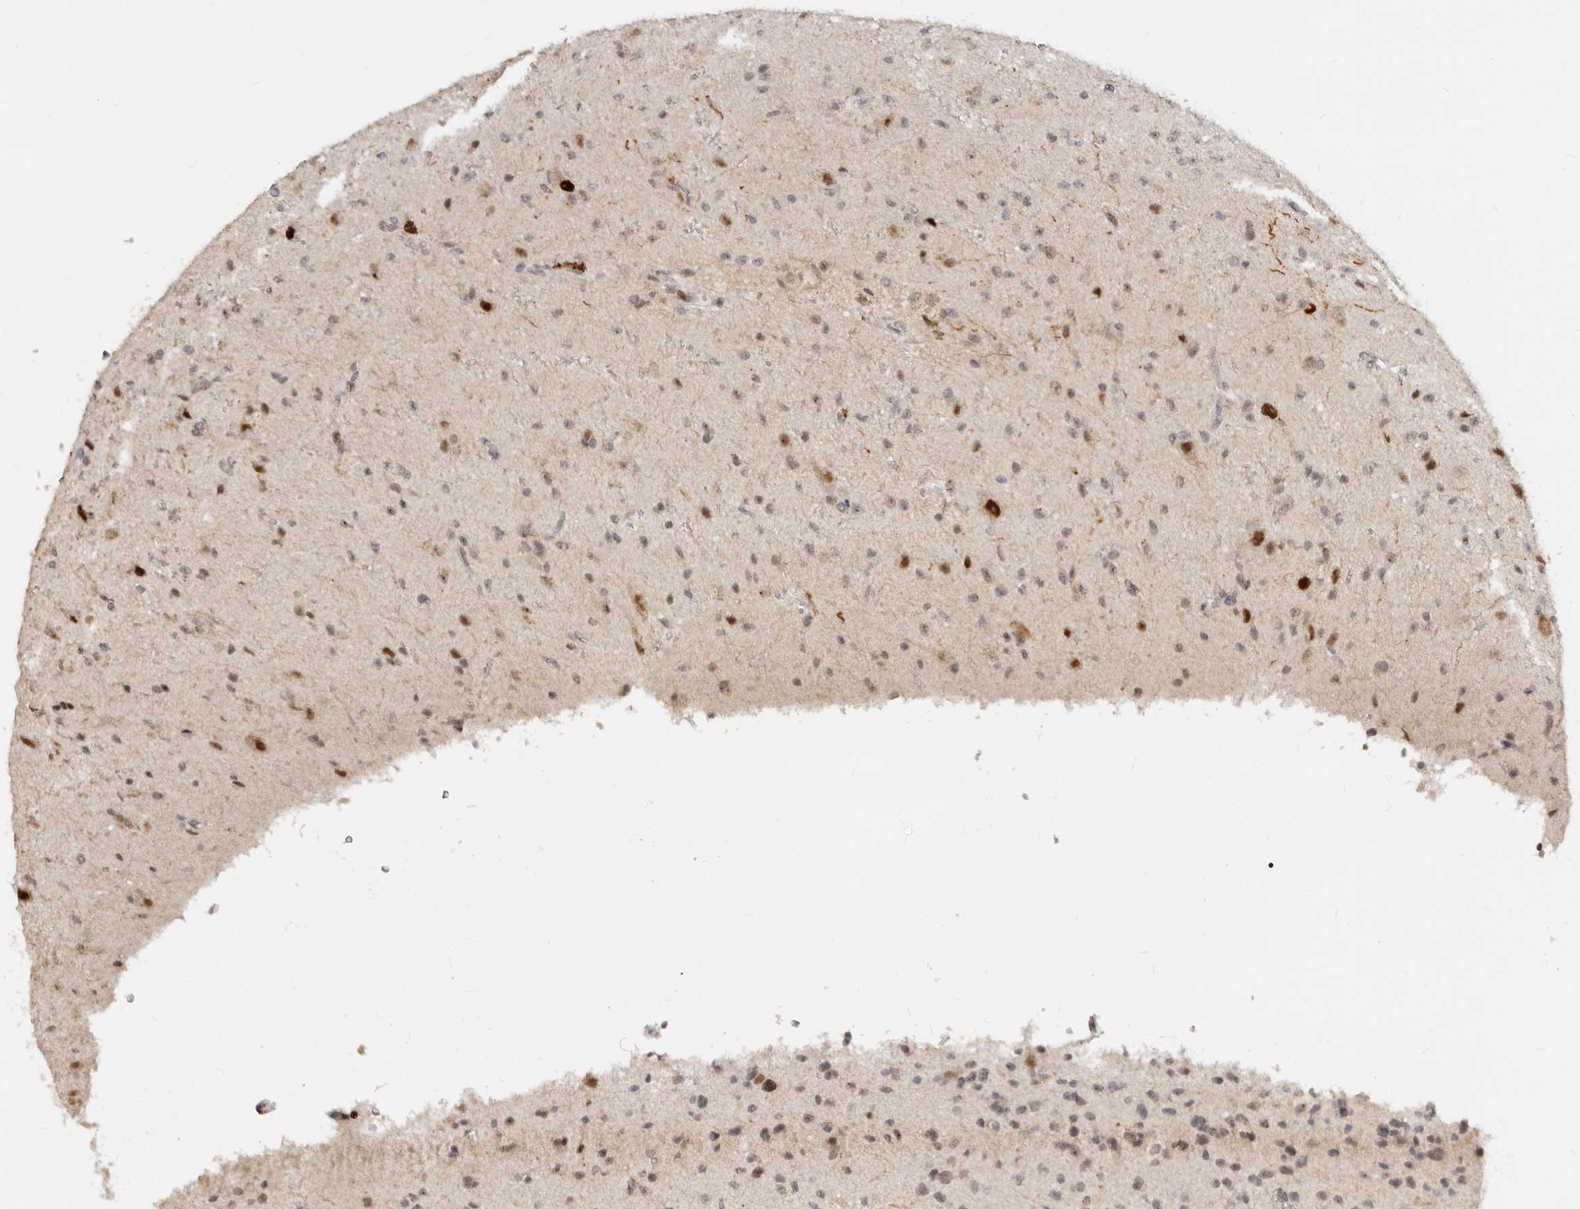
{"staining": {"intensity": "weak", "quantity": "25%-75%", "location": "nuclear"}, "tissue": "glioma", "cell_type": "Tumor cells", "image_type": "cancer", "snomed": [{"axis": "morphology", "description": "Glioma, malignant, High grade"}, {"axis": "topography", "description": "pancreas cauda"}], "caption": "Glioma stained for a protein (brown) demonstrates weak nuclear positive expression in approximately 25%-75% of tumor cells.", "gene": "GPBP1L1", "patient": {"sex": "male", "age": 60}}